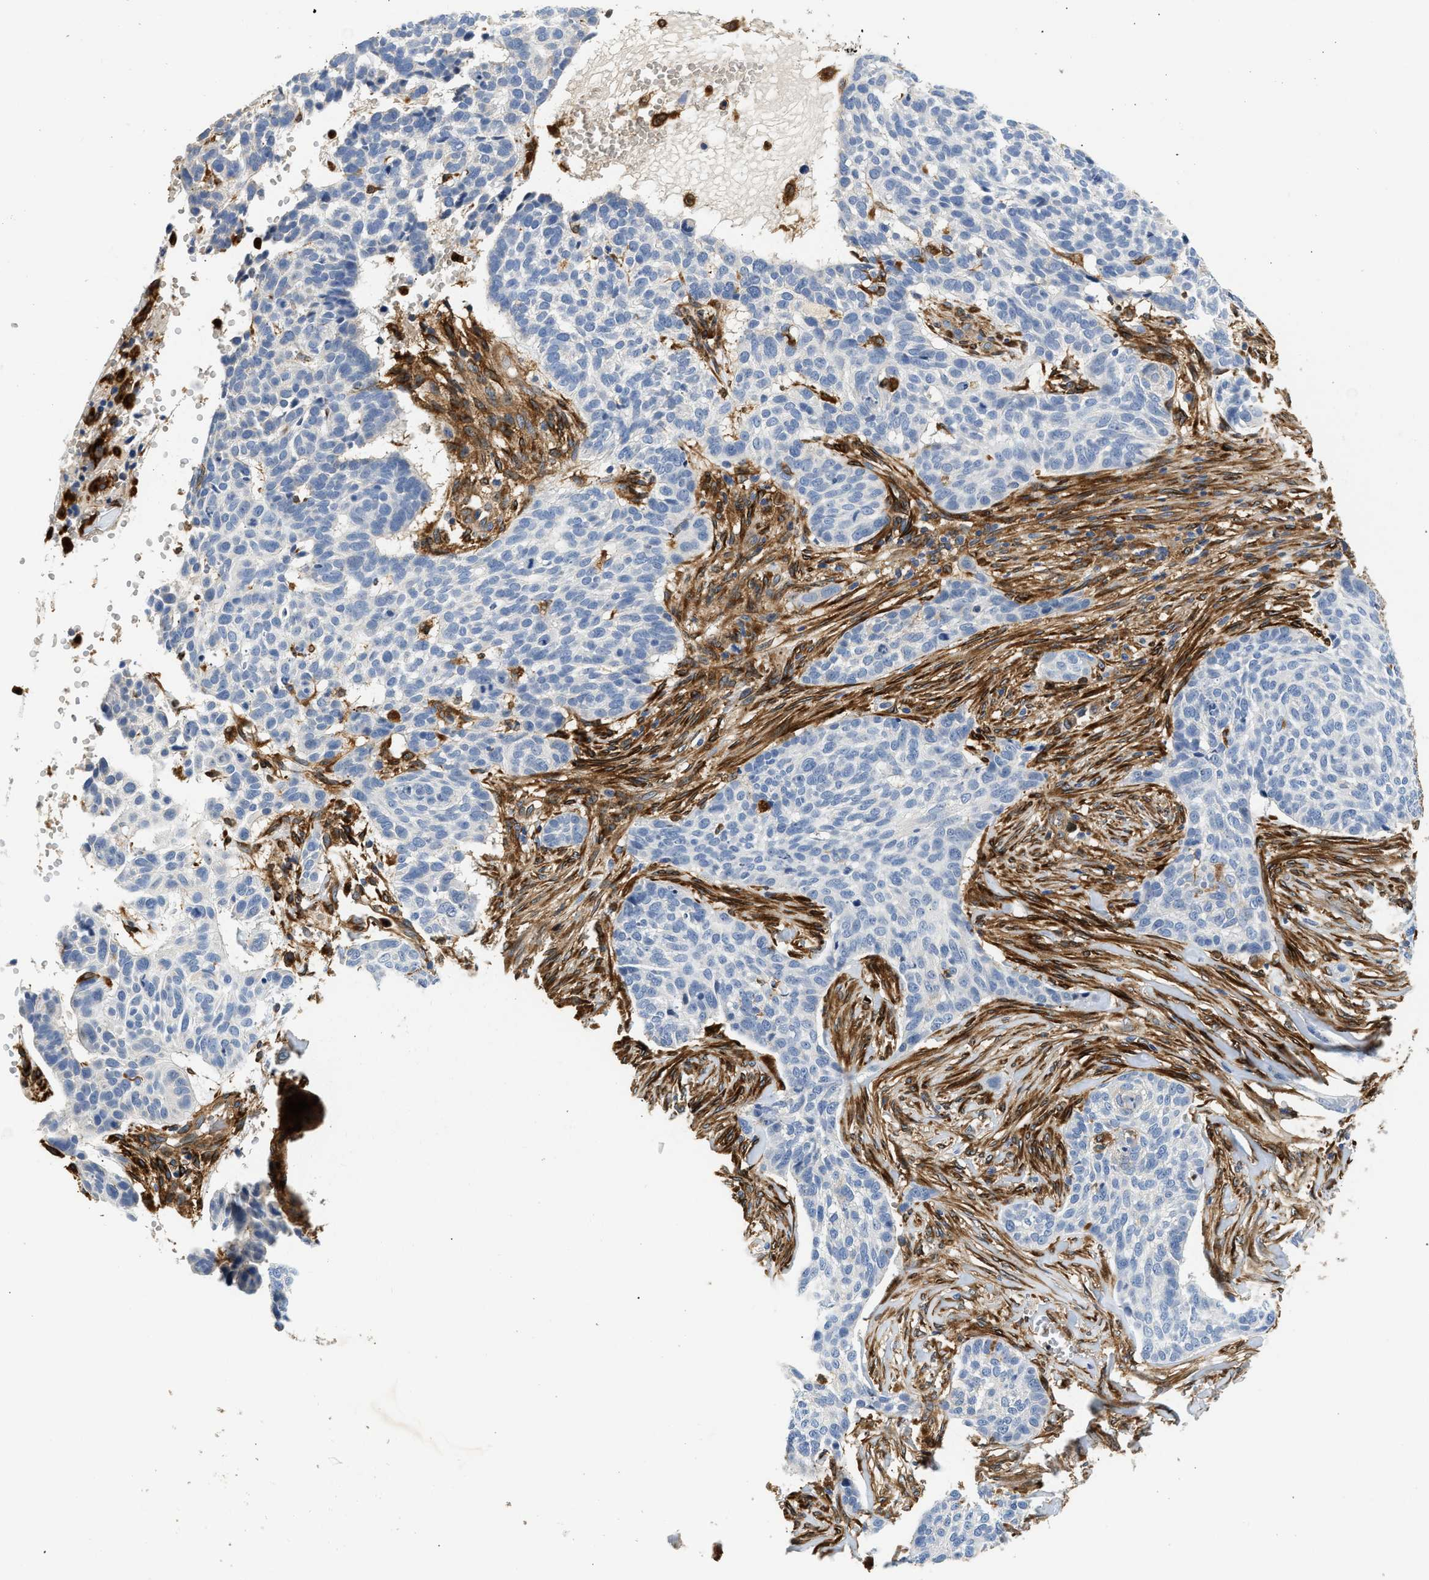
{"staining": {"intensity": "negative", "quantity": "none", "location": "none"}, "tissue": "skin cancer", "cell_type": "Tumor cells", "image_type": "cancer", "snomed": [{"axis": "morphology", "description": "Basal cell carcinoma"}, {"axis": "topography", "description": "Skin"}], "caption": "Immunohistochemistry of human skin cancer demonstrates no expression in tumor cells. (Stains: DAB IHC with hematoxylin counter stain, Microscopy: brightfield microscopy at high magnification).", "gene": "RAB31", "patient": {"sex": "male", "age": 85}}